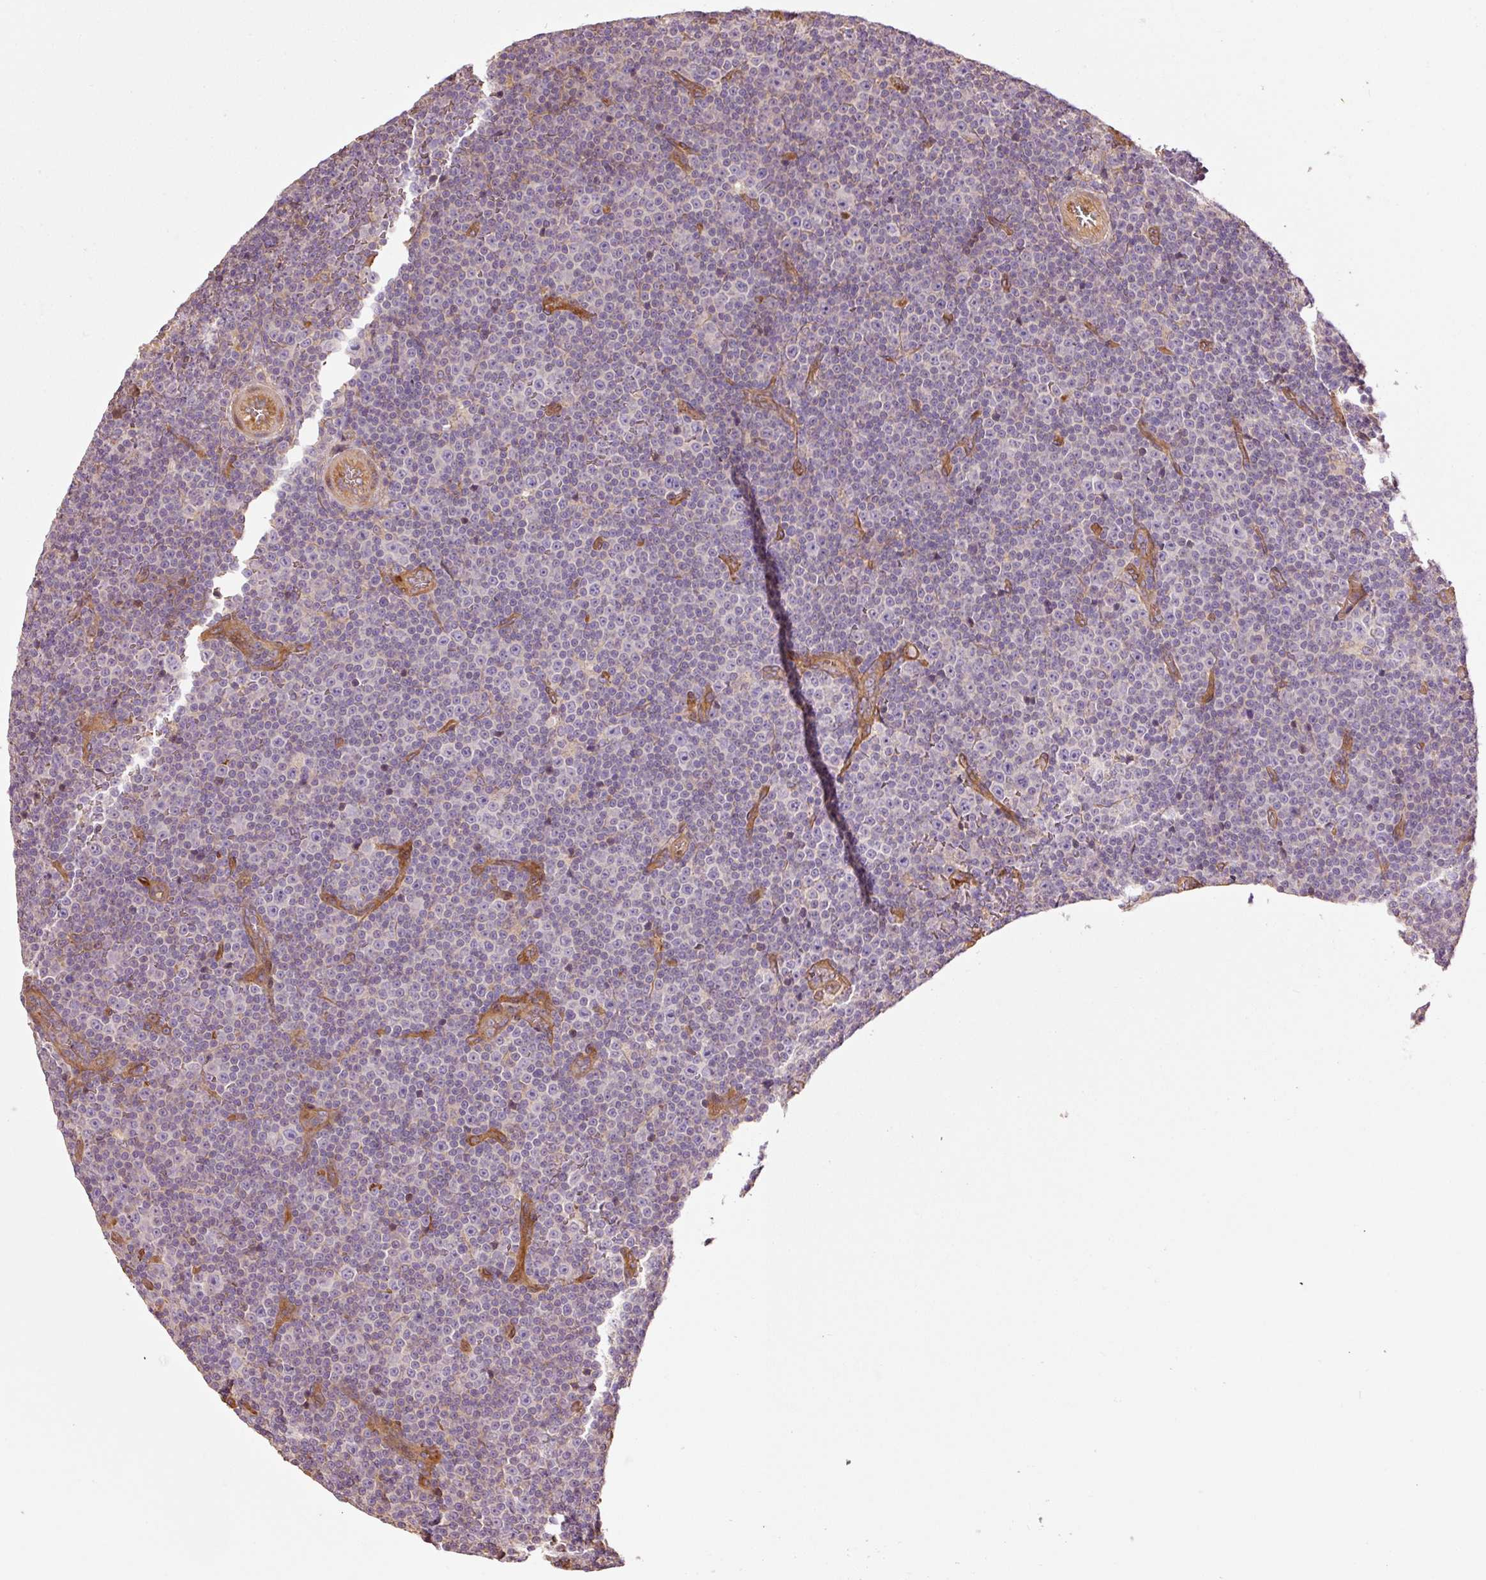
{"staining": {"intensity": "negative", "quantity": "none", "location": "none"}, "tissue": "lymphoma", "cell_type": "Tumor cells", "image_type": "cancer", "snomed": [{"axis": "morphology", "description": "Malignant lymphoma, non-Hodgkin's type, Low grade"}, {"axis": "topography", "description": "Lymph node"}], "caption": "Lymphoma was stained to show a protein in brown. There is no significant expression in tumor cells.", "gene": "NID2", "patient": {"sex": "female", "age": 67}}